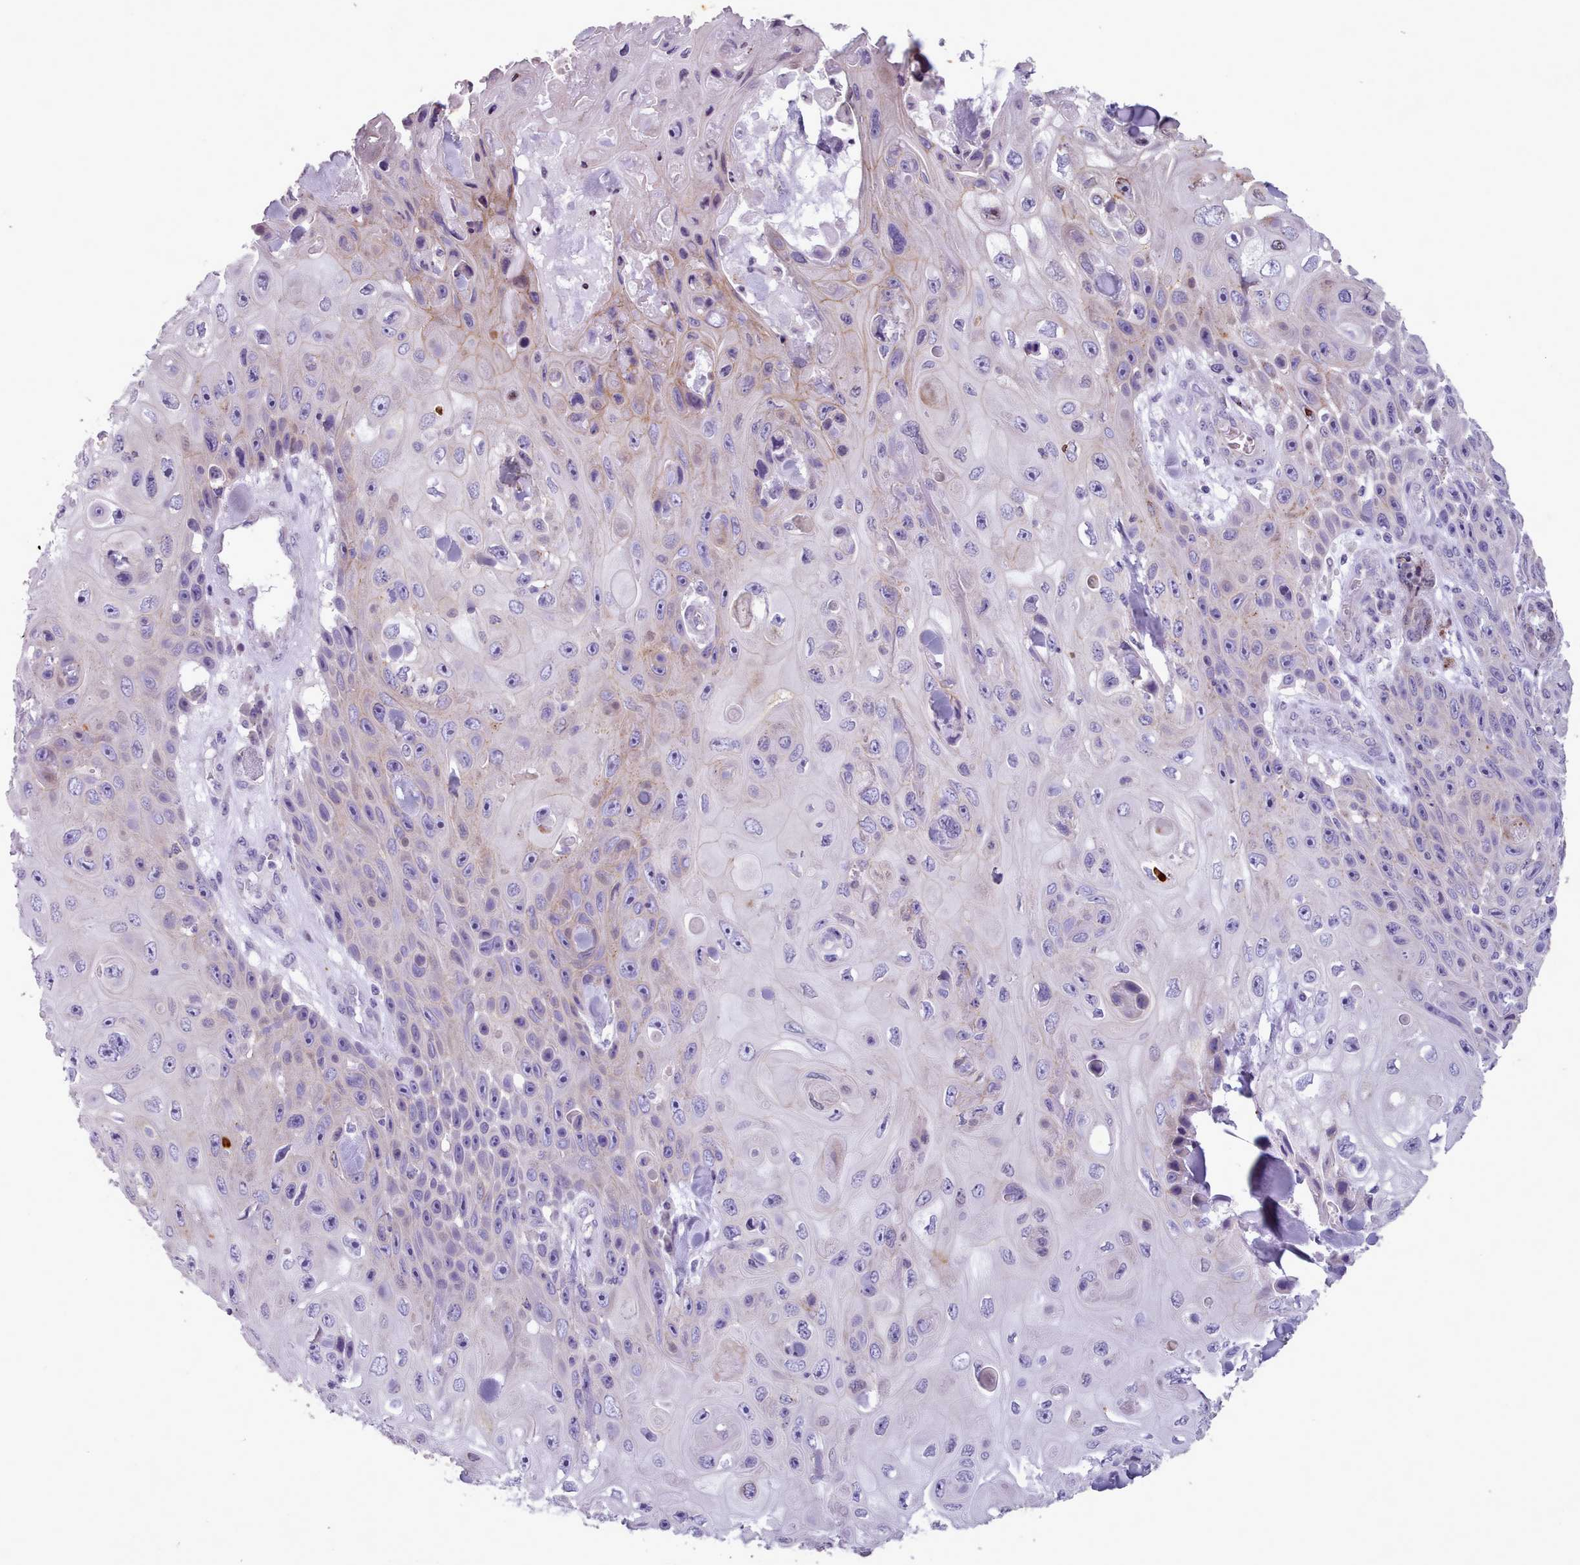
{"staining": {"intensity": "weak", "quantity": "<25%", "location": "cytoplasmic/membranous"}, "tissue": "skin cancer", "cell_type": "Tumor cells", "image_type": "cancer", "snomed": [{"axis": "morphology", "description": "Squamous cell carcinoma, NOS"}, {"axis": "topography", "description": "Skin"}], "caption": "High magnification brightfield microscopy of skin cancer (squamous cell carcinoma) stained with DAB (brown) and counterstained with hematoxylin (blue): tumor cells show no significant staining.", "gene": "KCNT2", "patient": {"sex": "male", "age": 82}}